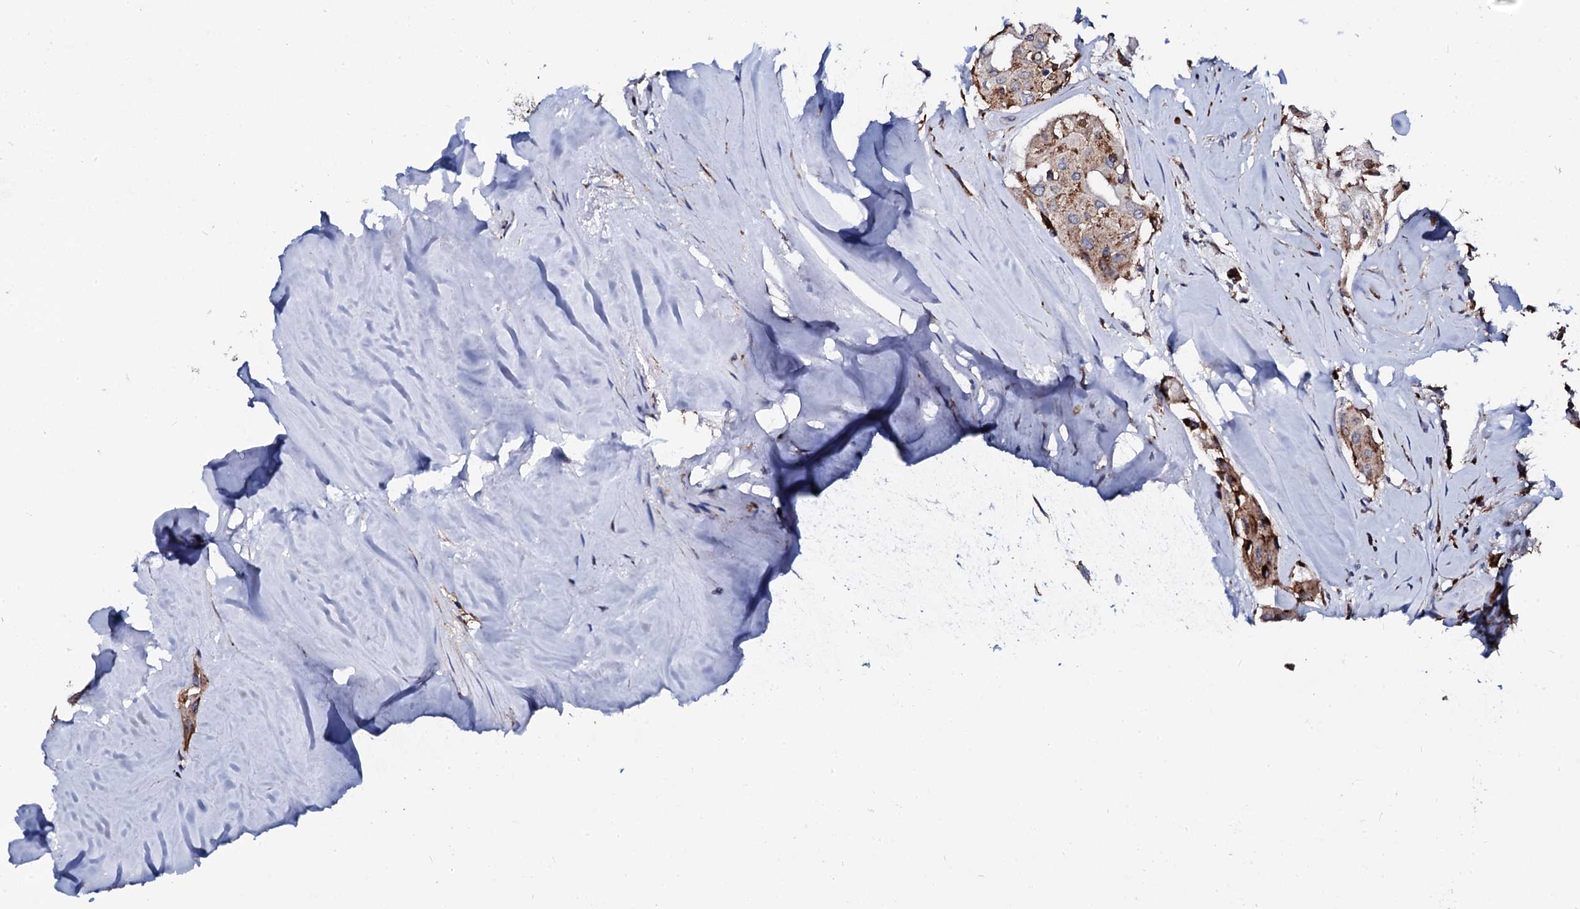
{"staining": {"intensity": "moderate", "quantity": ">75%", "location": "cytoplasmic/membranous"}, "tissue": "thyroid cancer", "cell_type": "Tumor cells", "image_type": "cancer", "snomed": [{"axis": "morphology", "description": "Papillary adenocarcinoma, NOS"}, {"axis": "topography", "description": "Thyroid gland"}], "caption": "Human papillary adenocarcinoma (thyroid) stained with a brown dye exhibits moderate cytoplasmic/membranous positive staining in approximately >75% of tumor cells.", "gene": "TCIRG1", "patient": {"sex": "female", "age": 59}}